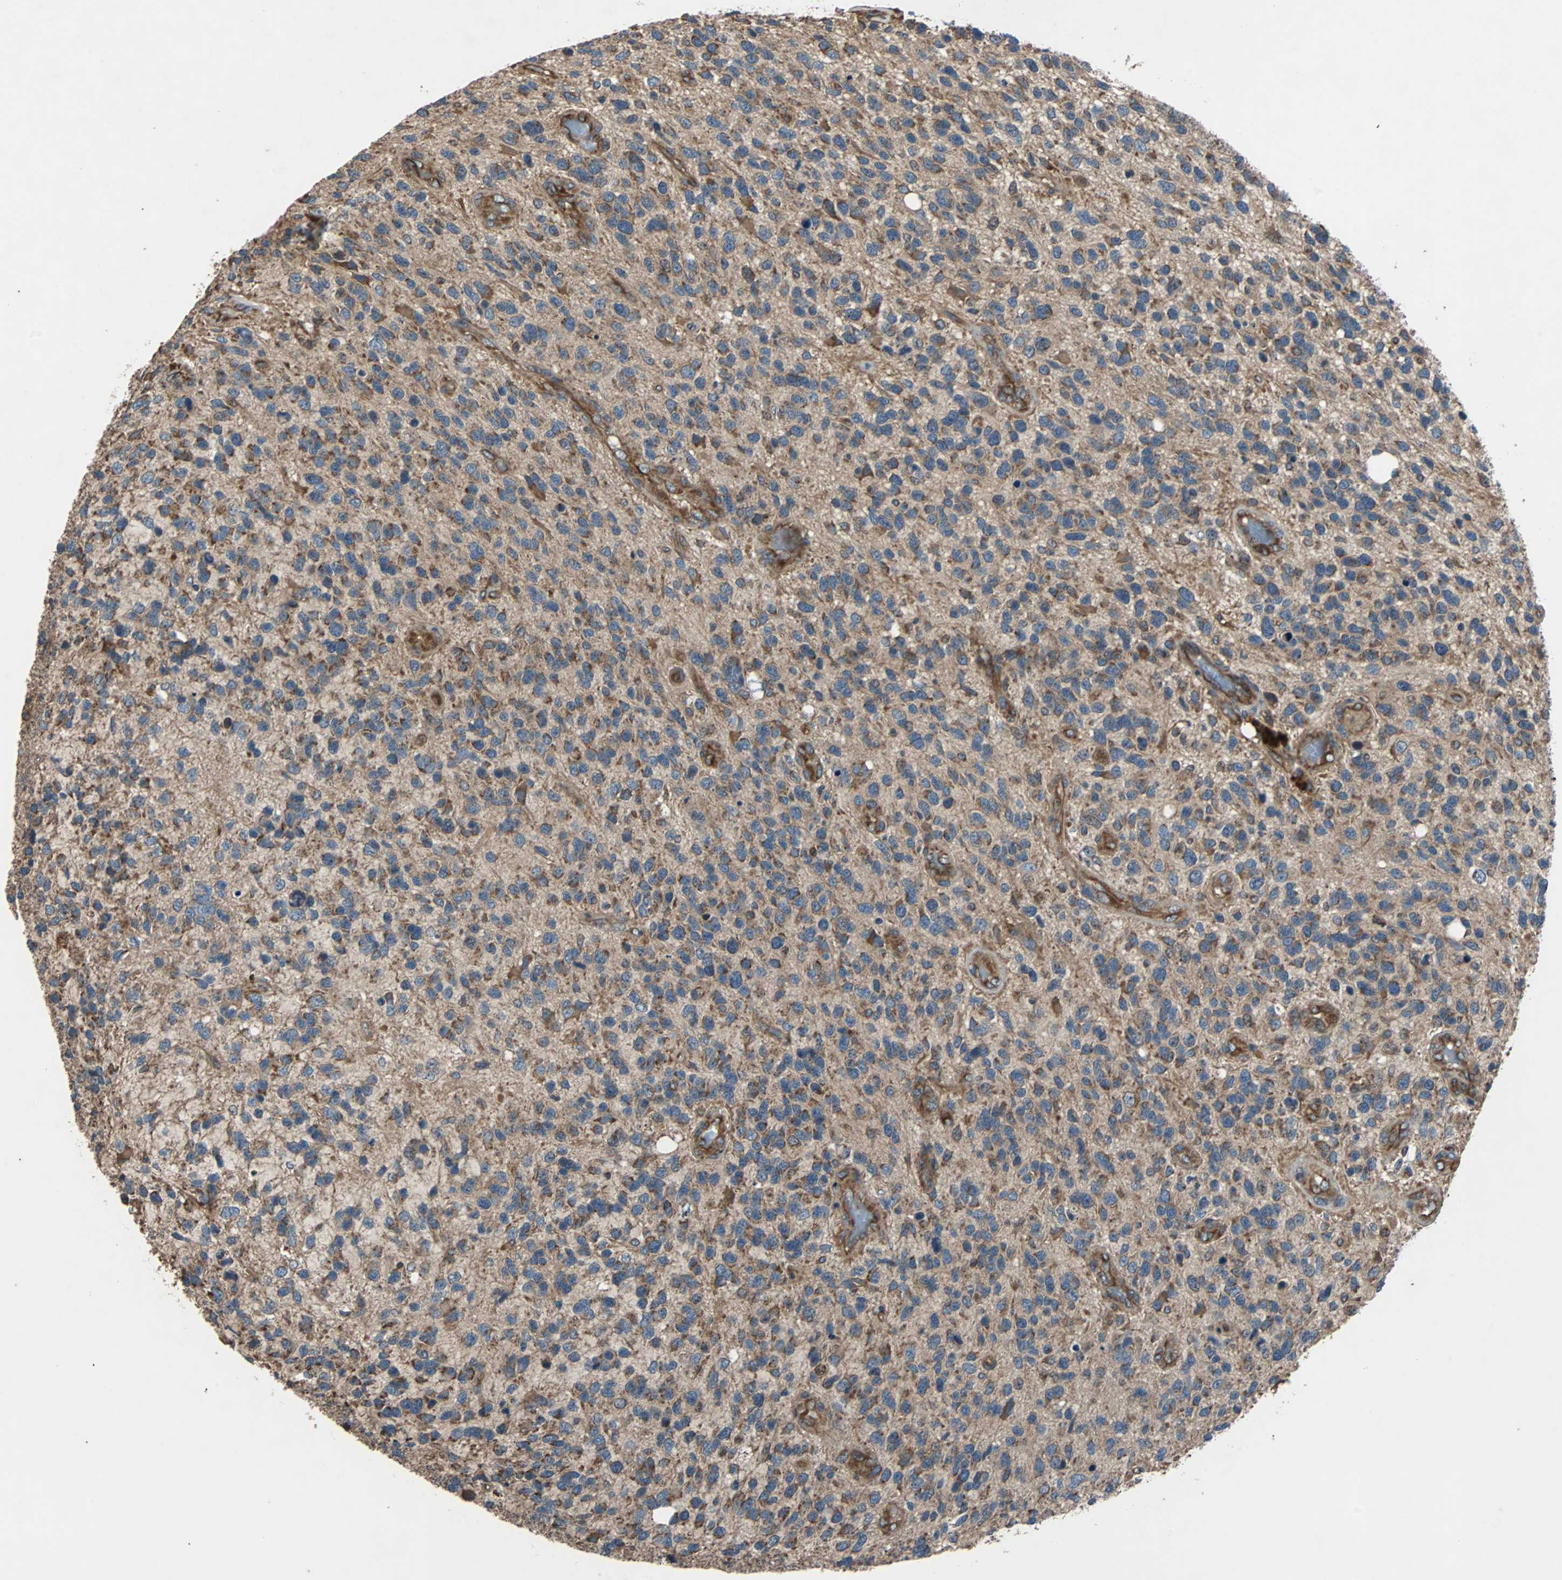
{"staining": {"intensity": "moderate", "quantity": "25%-75%", "location": "cytoplasmic/membranous"}, "tissue": "glioma", "cell_type": "Tumor cells", "image_type": "cancer", "snomed": [{"axis": "morphology", "description": "Glioma, malignant, High grade"}, {"axis": "topography", "description": "Brain"}], "caption": "The photomicrograph shows staining of glioma, revealing moderate cytoplasmic/membranous protein positivity (brown color) within tumor cells.", "gene": "ACTR3", "patient": {"sex": "female", "age": 58}}